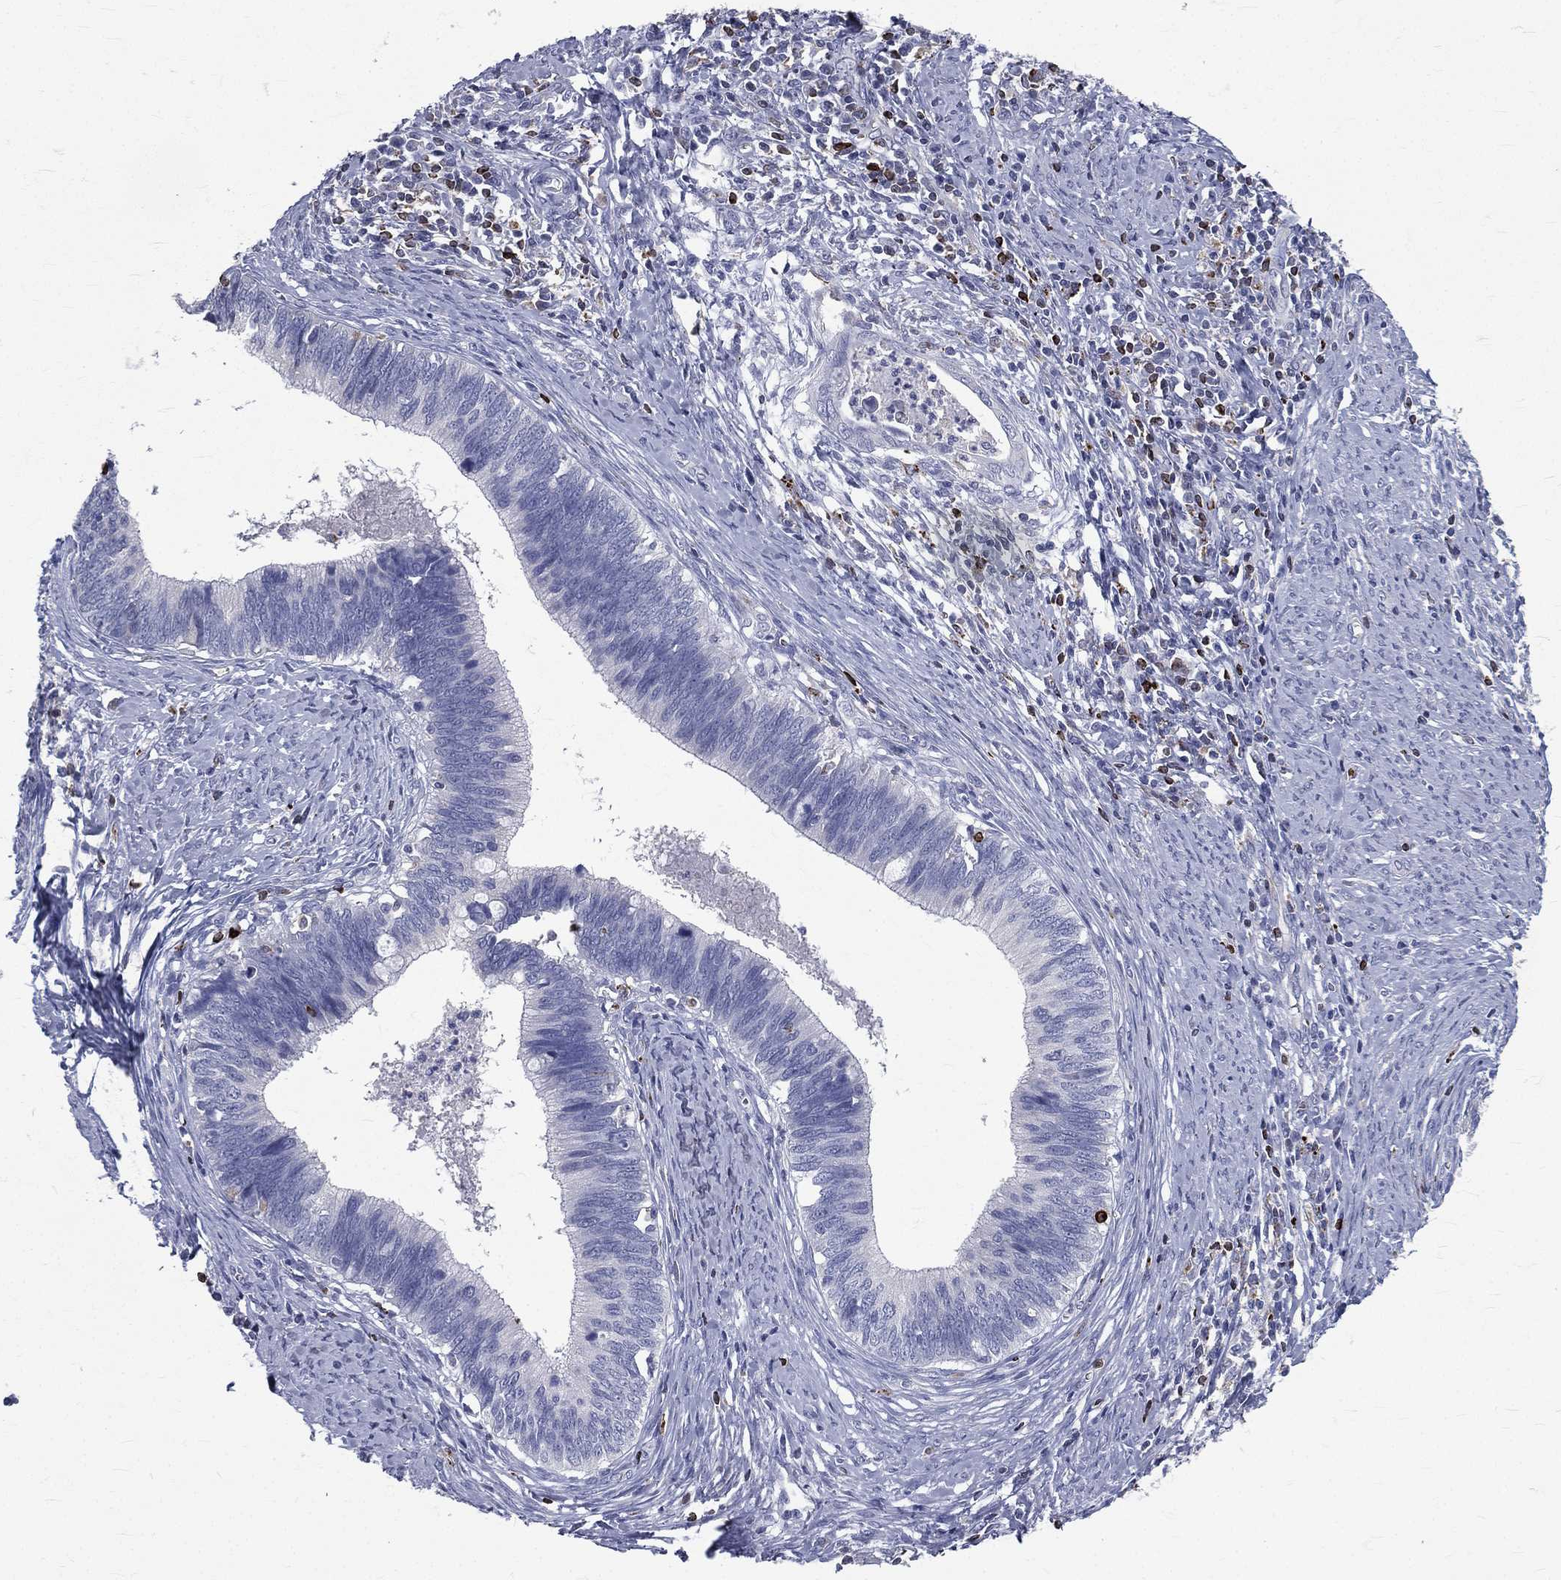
{"staining": {"intensity": "negative", "quantity": "none", "location": "none"}, "tissue": "cervical cancer", "cell_type": "Tumor cells", "image_type": "cancer", "snomed": [{"axis": "morphology", "description": "Adenocarcinoma, NOS"}, {"axis": "topography", "description": "Cervix"}], "caption": "Immunohistochemistry (IHC) histopathology image of cervical cancer stained for a protein (brown), which reveals no staining in tumor cells. (DAB IHC, high magnification).", "gene": "CTSW", "patient": {"sex": "female", "age": 42}}